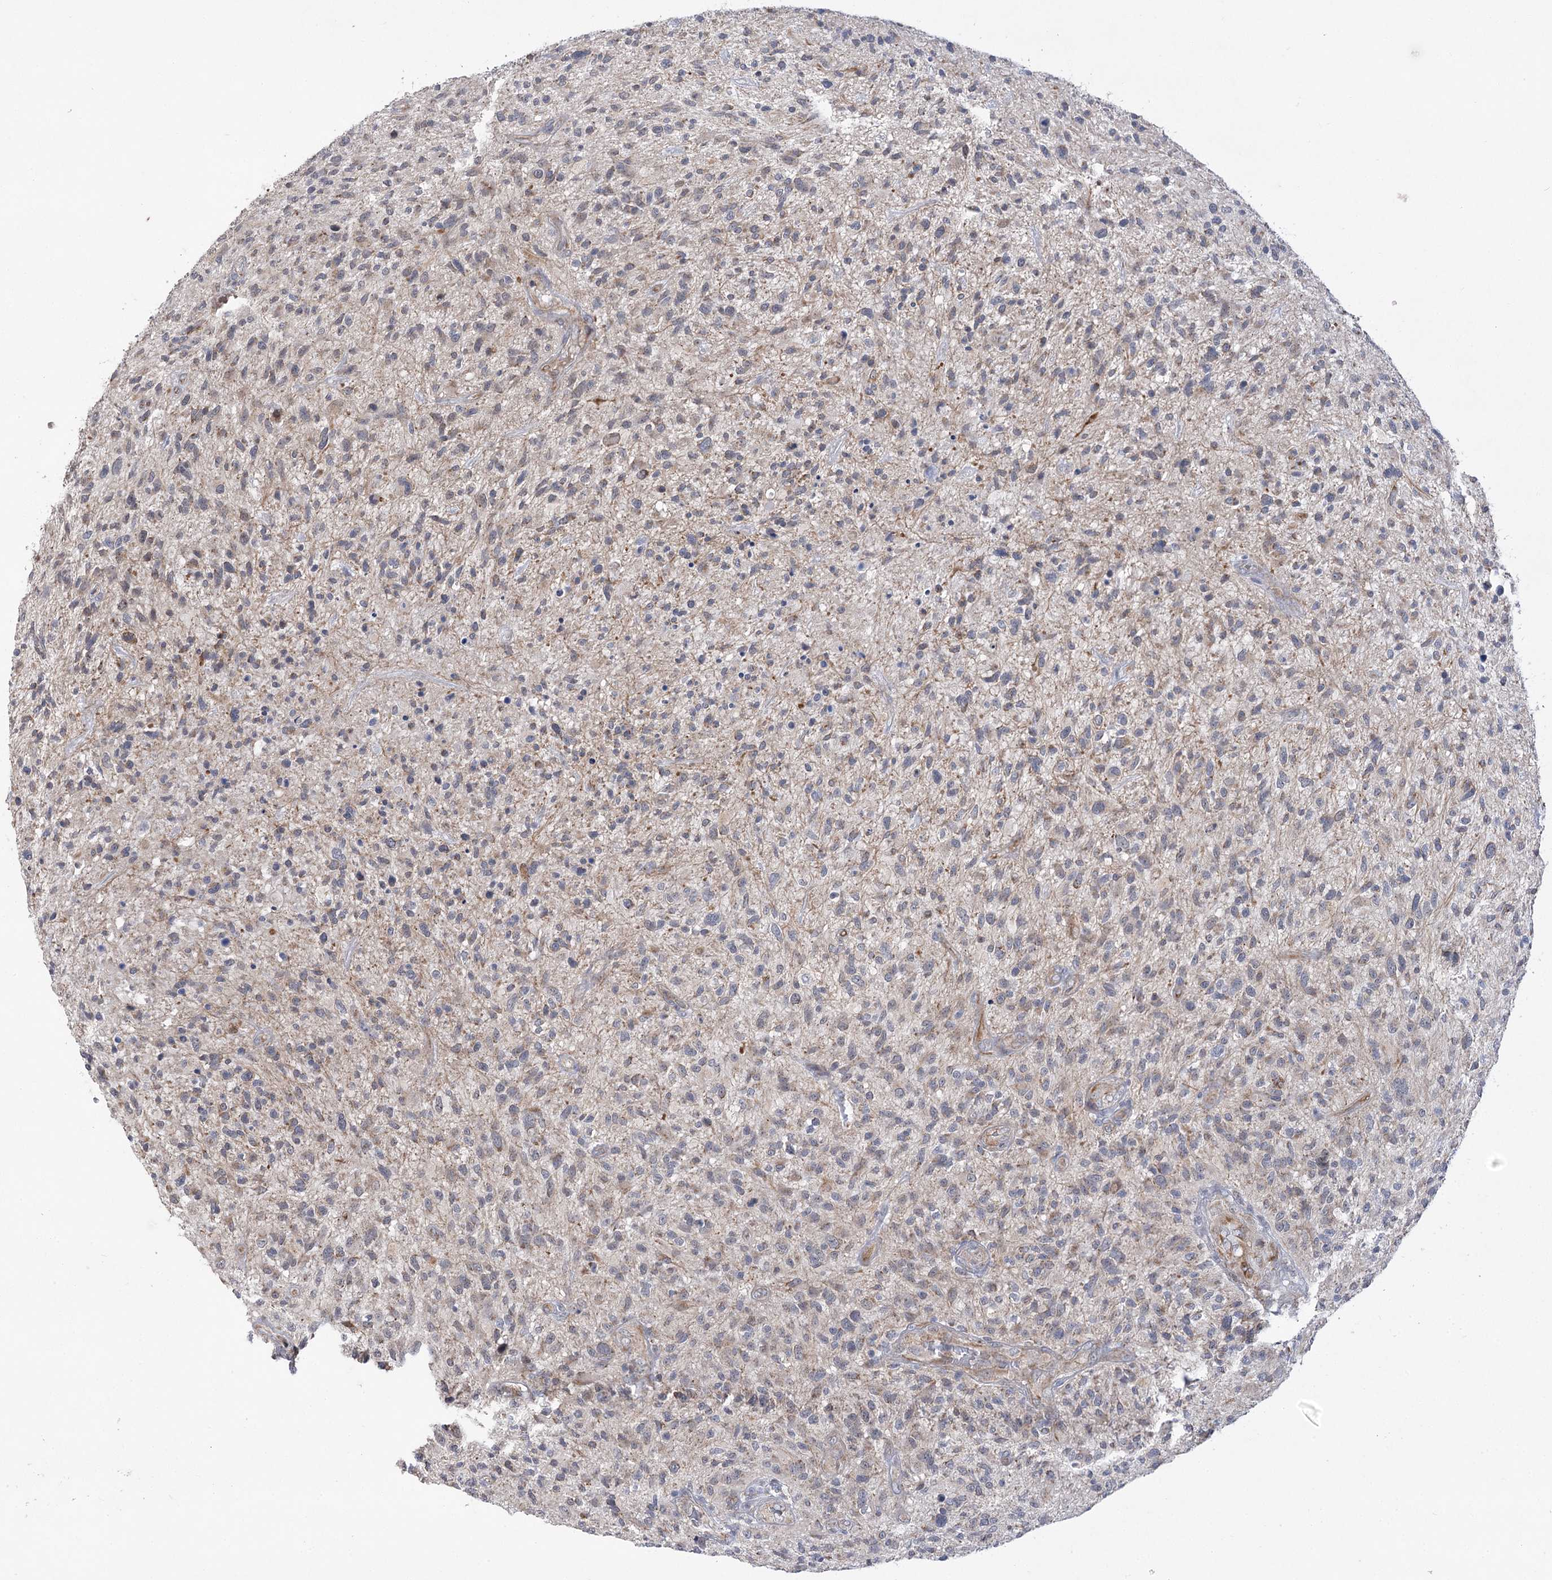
{"staining": {"intensity": "weak", "quantity": "<25%", "location": "cytoplasmic/membranous"}, "tissue": "glioma", "cell_type": "Tumor cells", "image_type": "cancer", "snomed": [{"axis": "morphology", "description": "Glioma, malignant, High grade"}, {"axis": "topography", "description": "Brain"}], "caption": "This histopathology image is of glioma stained with IHC to label a protein in brown with the nuclei are counter-stained blue. There is no expression in tumor cells.", "gene": "ECHDC3", "patient": {"sex": "male", "age": 47}}